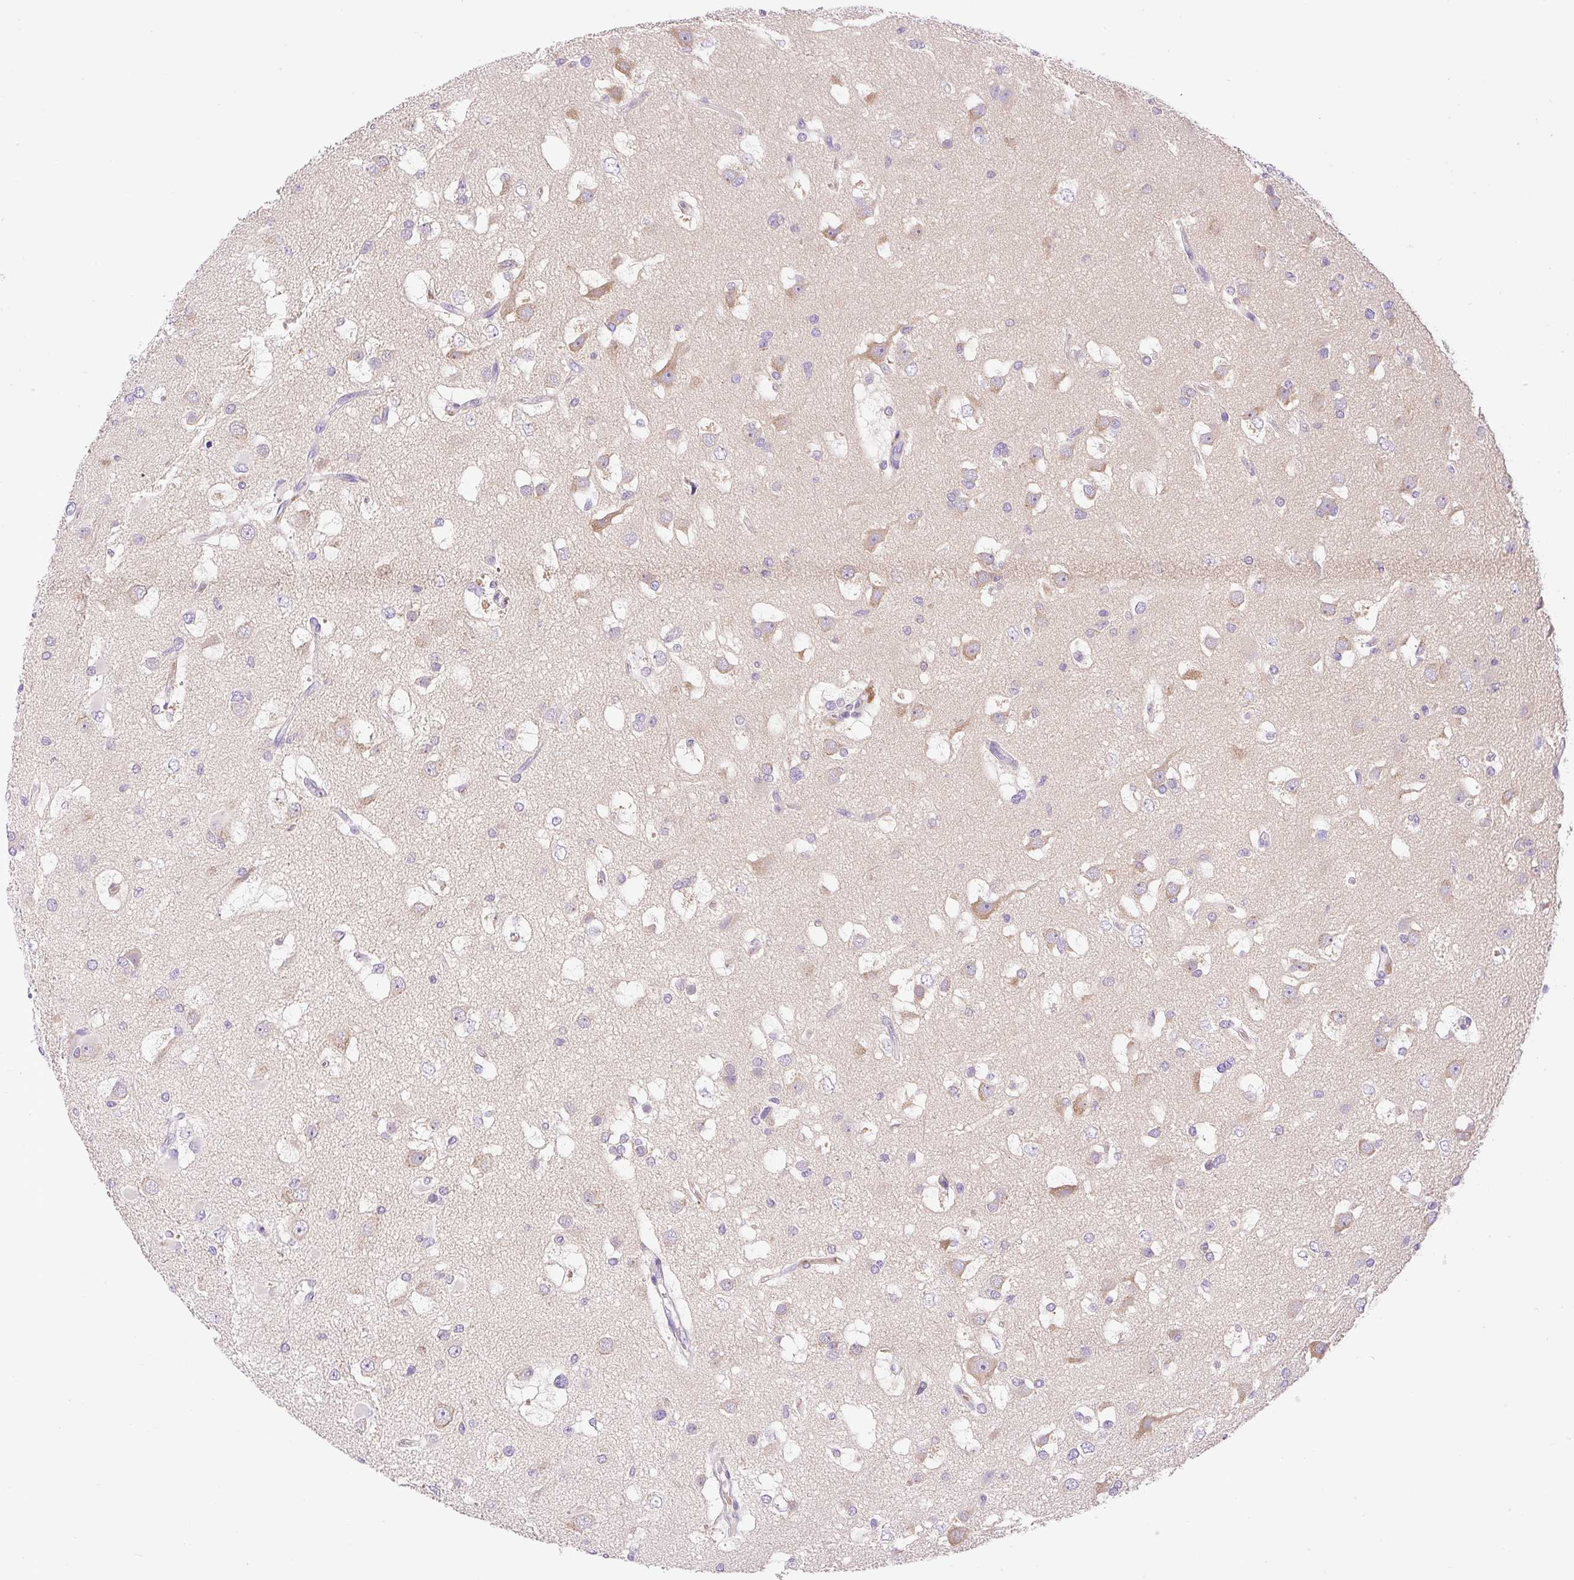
{"staining": {"intensity": "negative", "quantity": "none", "location": "none"}, "tissue": "glioma", "cell_type": "Tumor cells", "image_type": "cancer", "snomed": [{"axis": "morphology", "description": "Glioma, malignant, High grade"}, {"axis": "topography", "description": "Brain"}], "caption": "A high-resolution image shows immunohistochemistry staining of glioma, which exhibits no significant staining in tumor cells.", "gene": "LHFPL5", "patient": {"sex": "male", "age": 53}}